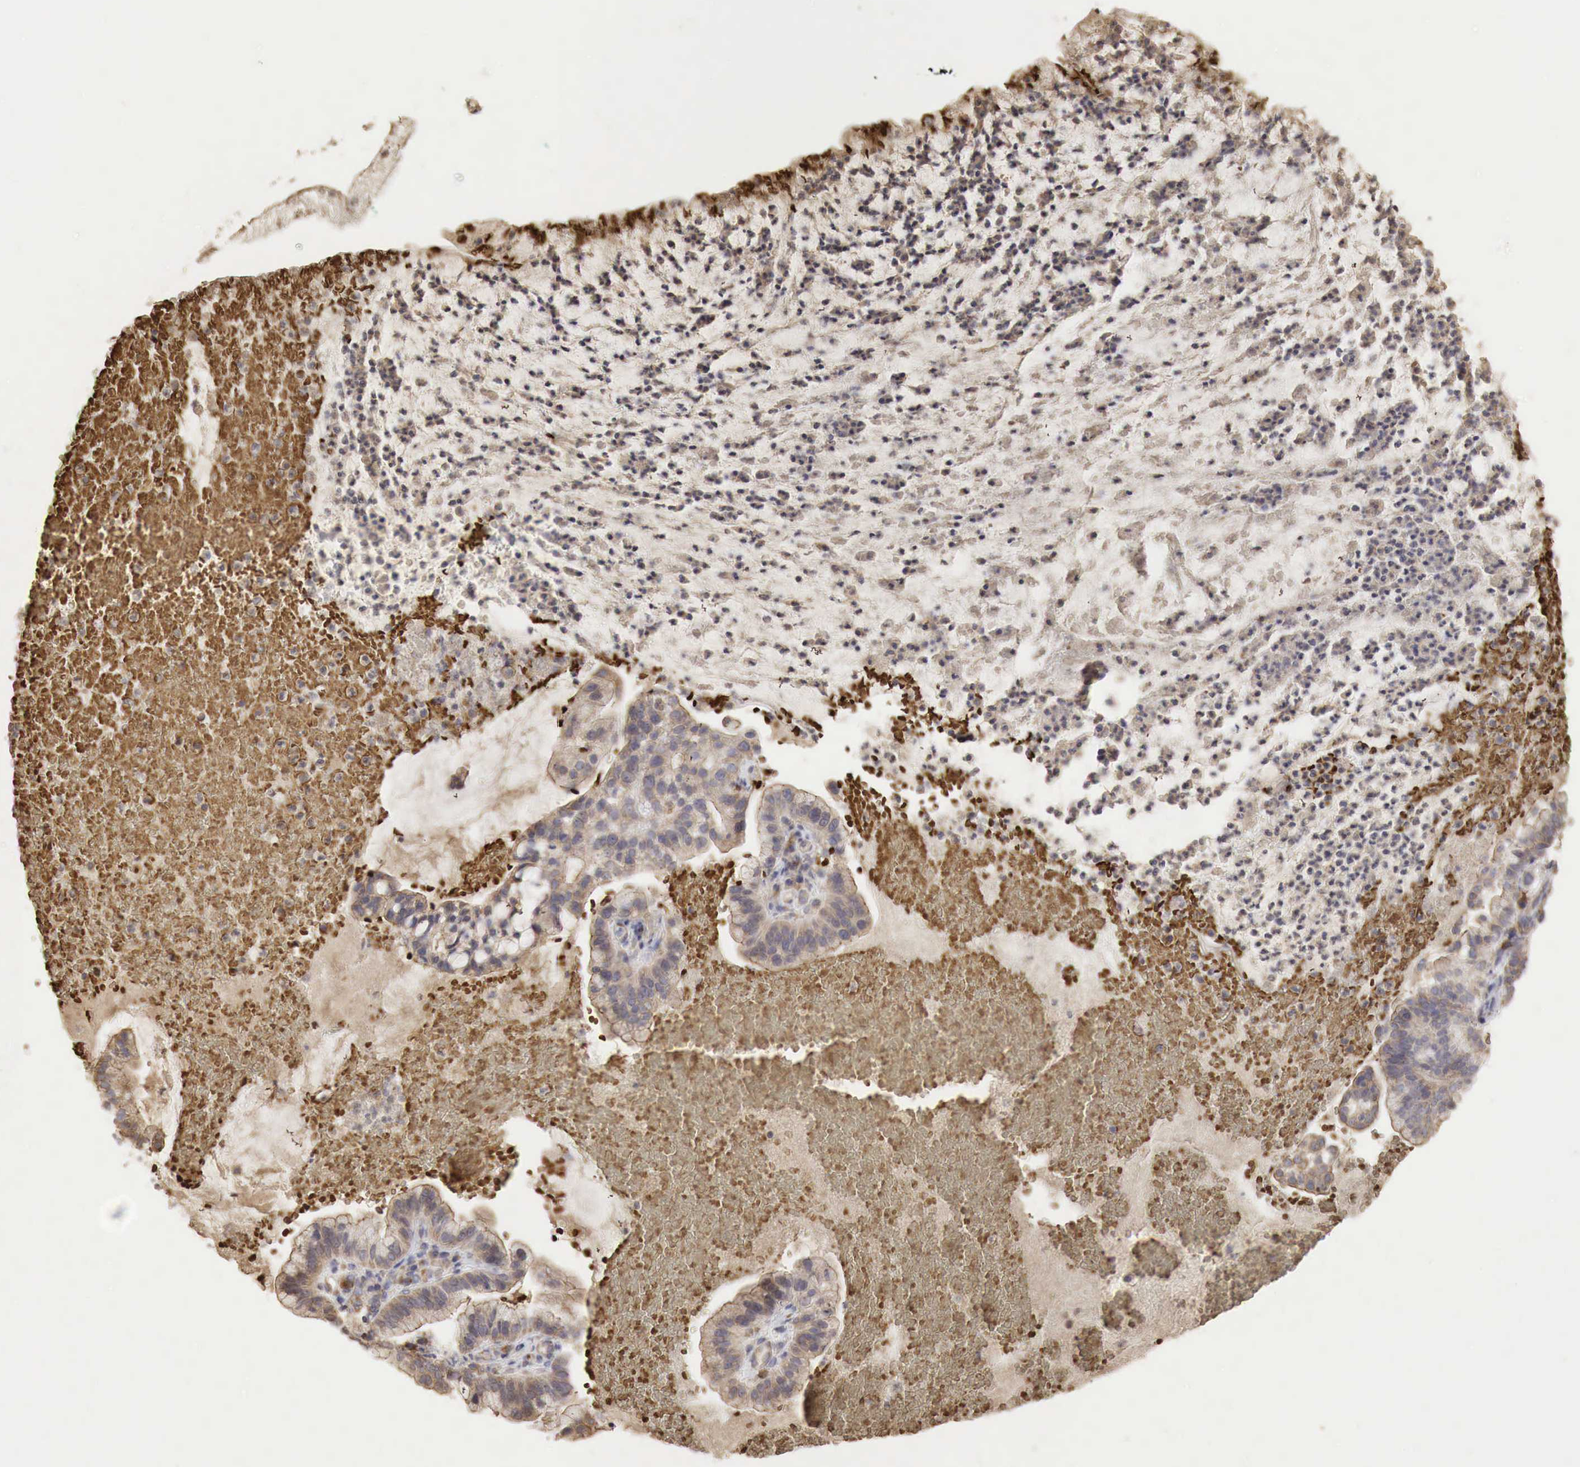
{"staining": {"intensity": "weak", "quantity": ">75%", "location": "cytoplasmic/membranous"}, "tissue": "cervical cancer", "cell_type": "Tumor cells", "image_type": "cancer", "snomed": [{"axis": "morphology", "description": "Adenocarcinoma, NOS"}, {"axis": "topography", "description": "Cervix"}], "caption": "This is an image of IHC staining of adenocarcinoma (cervical), which shows weak expression in the cytoplasmic/membranous of tumor cells.", "gene": "PABPC5", "patient": {"sex": "female", "age": 41}}